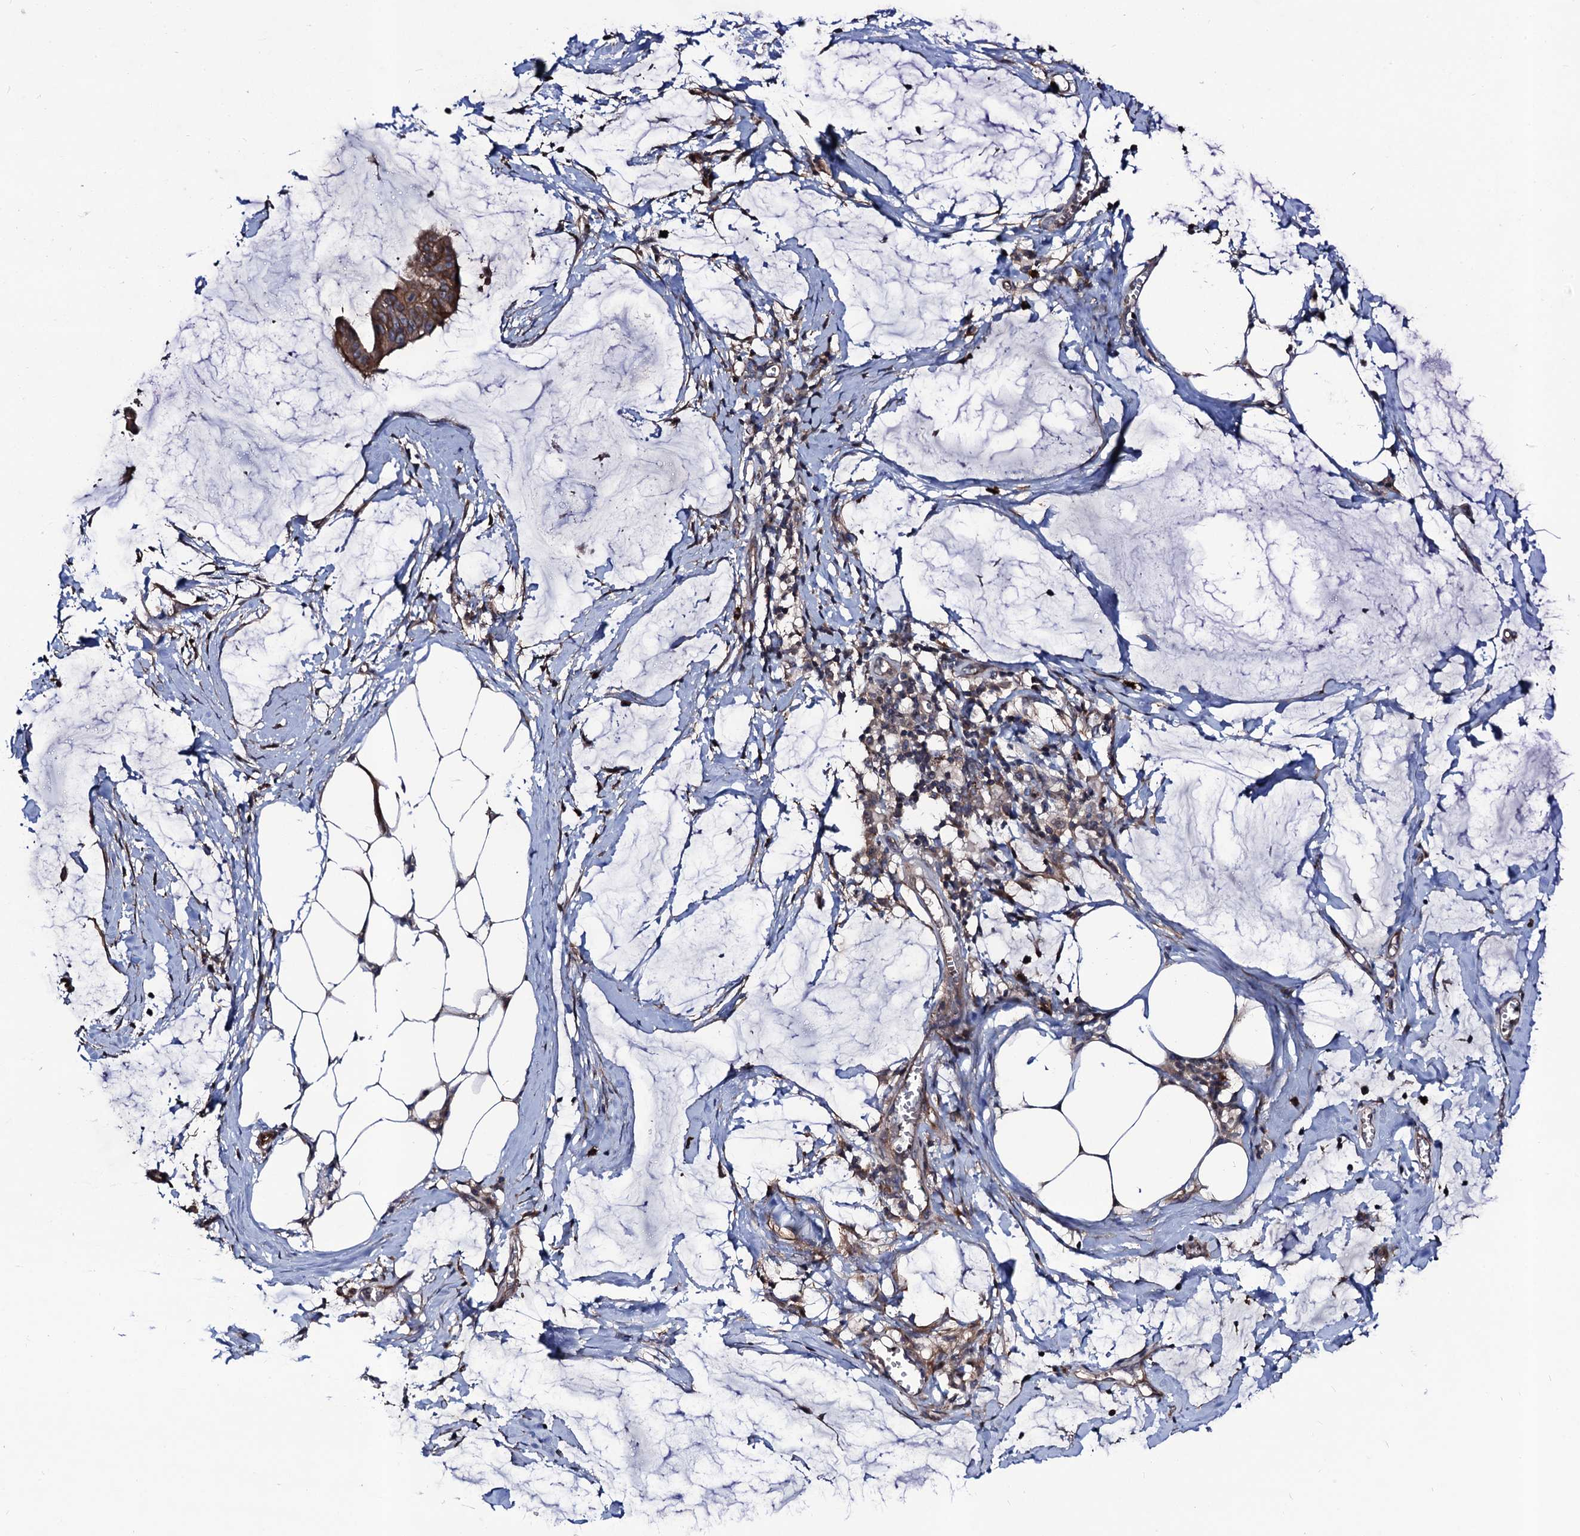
{"staining": {"intensity": "moderate", "quantity": ">75%", "location": "cytoplasmic/membranous"}, "tissue": "ovarian cancer", "cell_type": "Tumor cells", "image_type": "cancer", "snomed": [{"axis": "morphology", "description": "Cystadenocarcinoma, mucinous, NOS"}, {"axis": "topography", "description": "Ovary"}], "caption": "DAB immunohistochemical staining of human ovarian cancer shows moderate cytoplasmic/membranous protein positivity in approximately >75% of tumor cells.", "gene": "KXD1", "patient": {"sex": "female", "age": 73}}